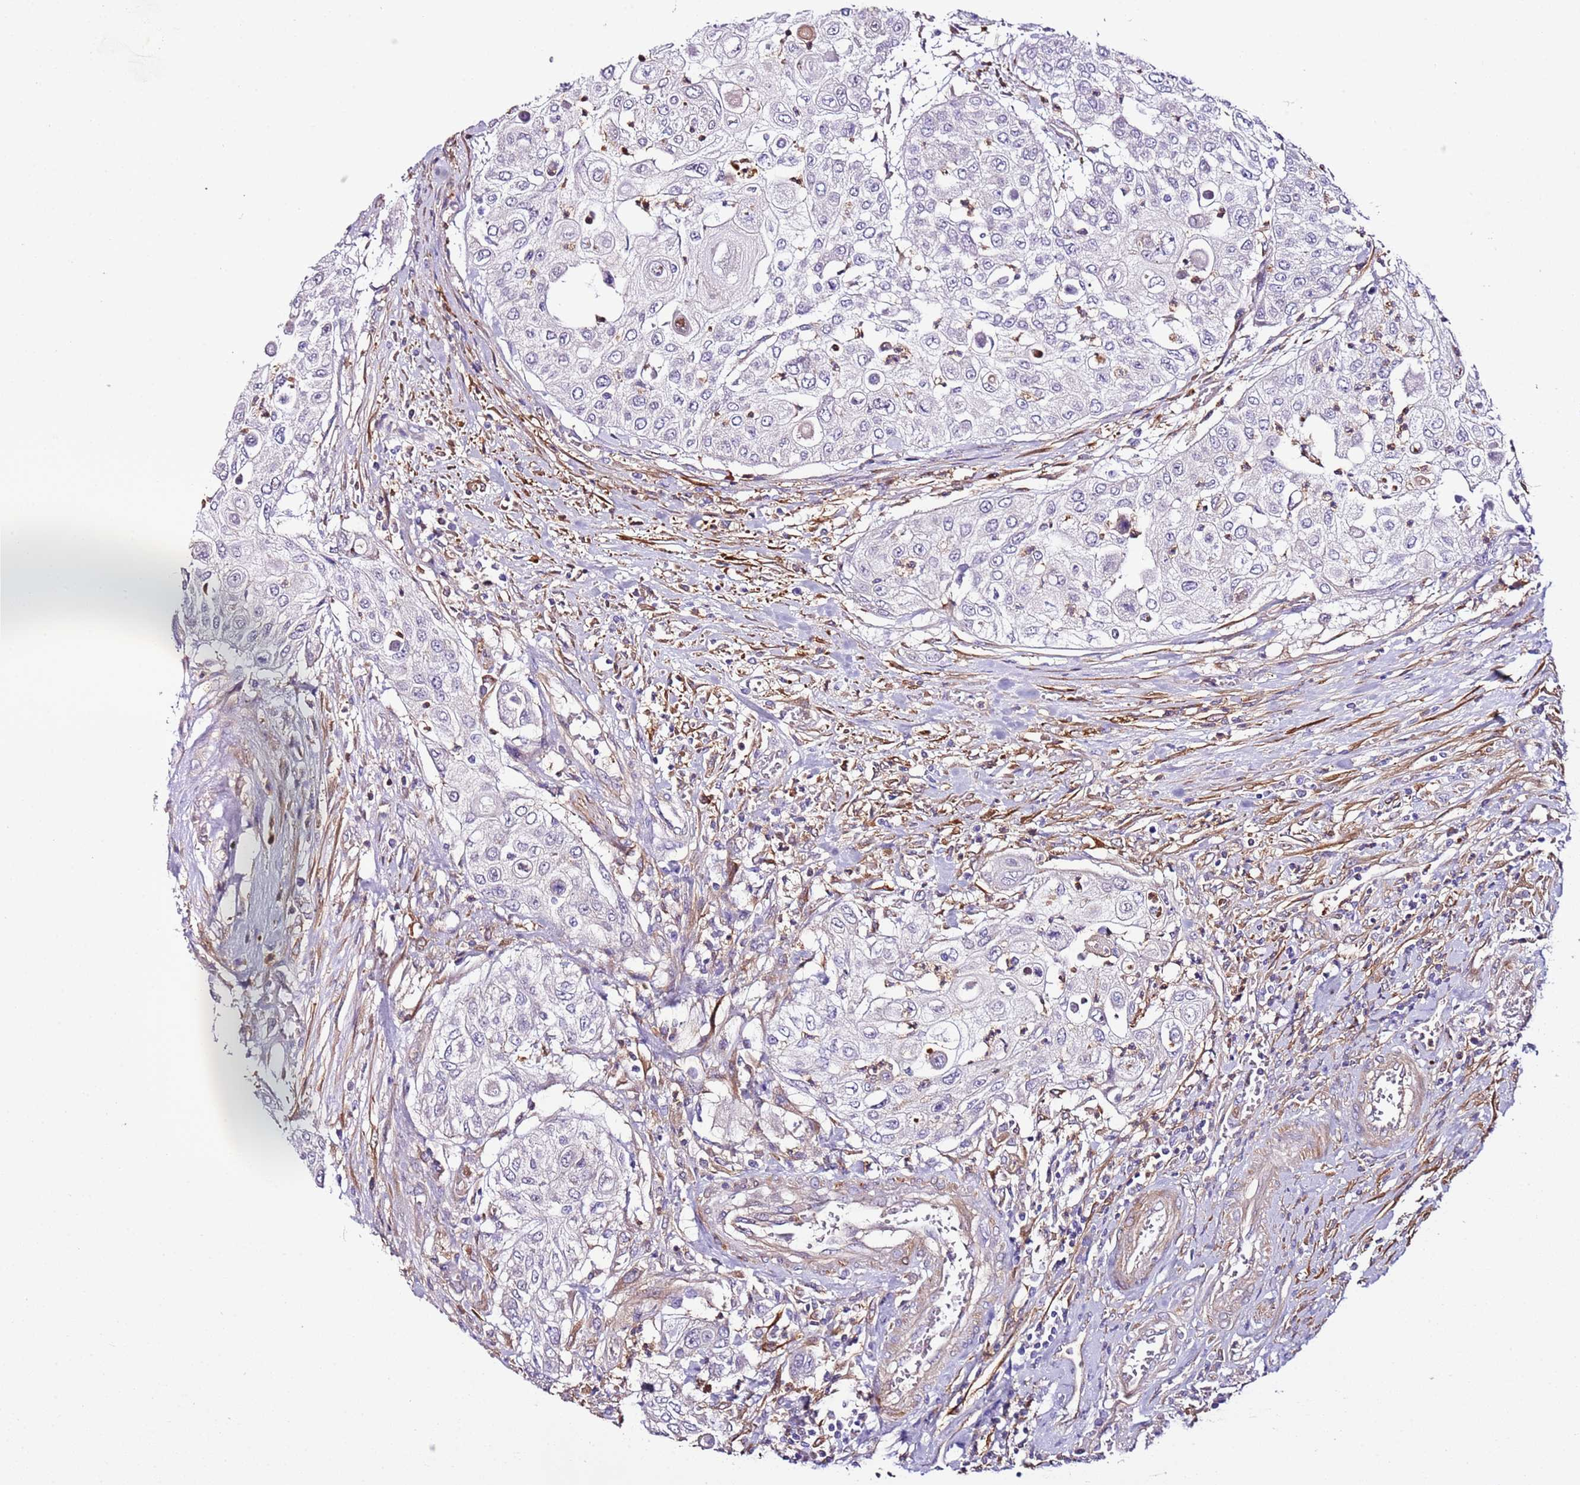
{"staining": {"intensity": "negative", "quantity": "none", "location": "none"}, "tissue": "urothelial cancer", "cell_type": "Tumor cells", "image_type": "cancer", "snomed": [{"axis": "morphology", "description": "Urothelial carcinoma, High grade"}, {"axis": "topography", "description": "Urinary bladder"}], "caption": "There is no significant staining in tumor cells of urothelial cancer.", "gene": "FAM174C", "patient": {"sex": "female", "age": 79}}